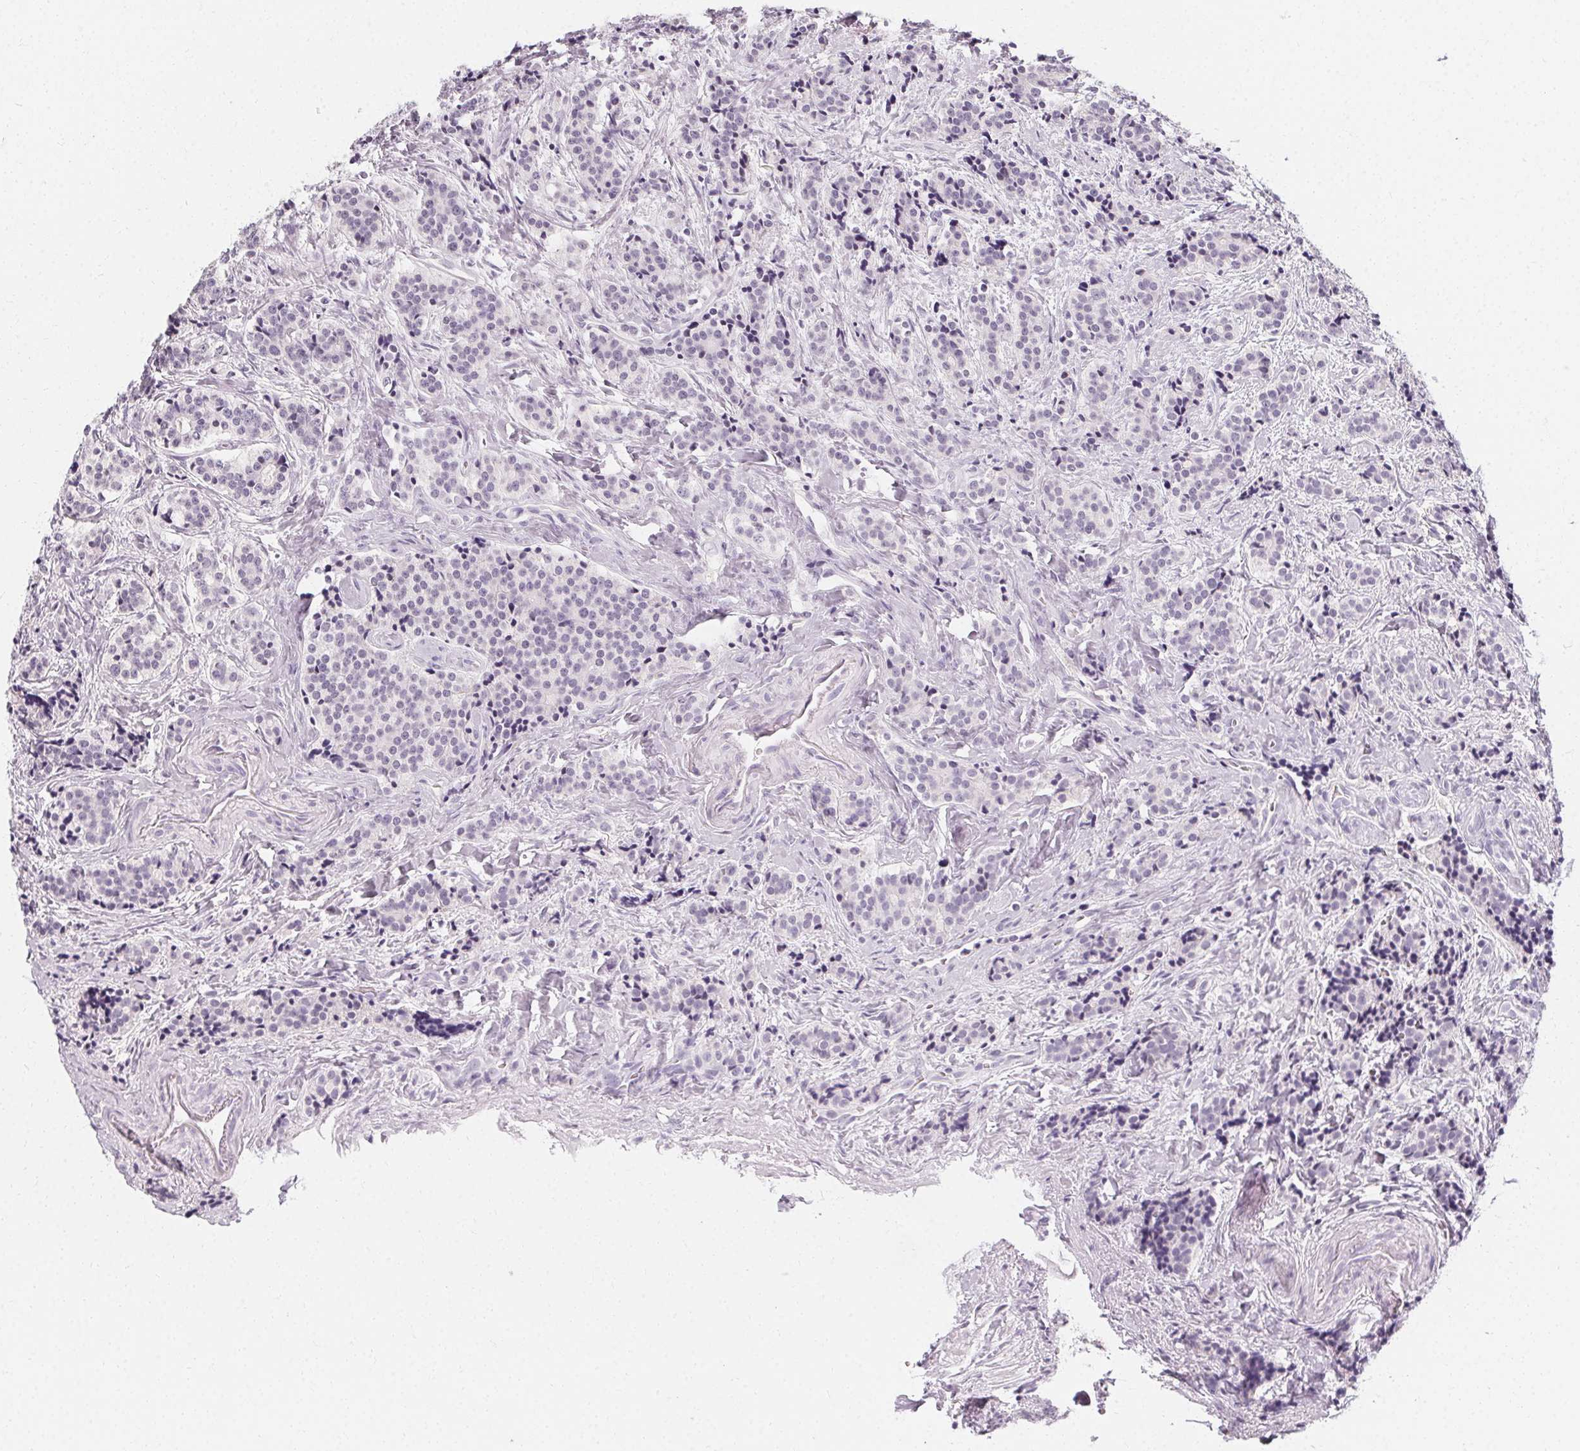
{"staining": {"intensity": "negative", "quantity": "none", "location": "none"}, "tissue": "carcinoid", "cell_type": "Tumor cells", "image_type": "cancer", "snomed": [{"axis": "morphology", "description": "Carcinoid, malignant, NOS"}, {"axis": "topography", "description": "Small intestine"}], "caption": "DAB immunohistochemical staining of carcinoid (malignant) exhibits no significant staining in tumor cells. (DAB IHC visualized using brightfield microscopy, high magnification).", "gene": "SYNPR", "patient": {"sex": "female", "age": 73}}